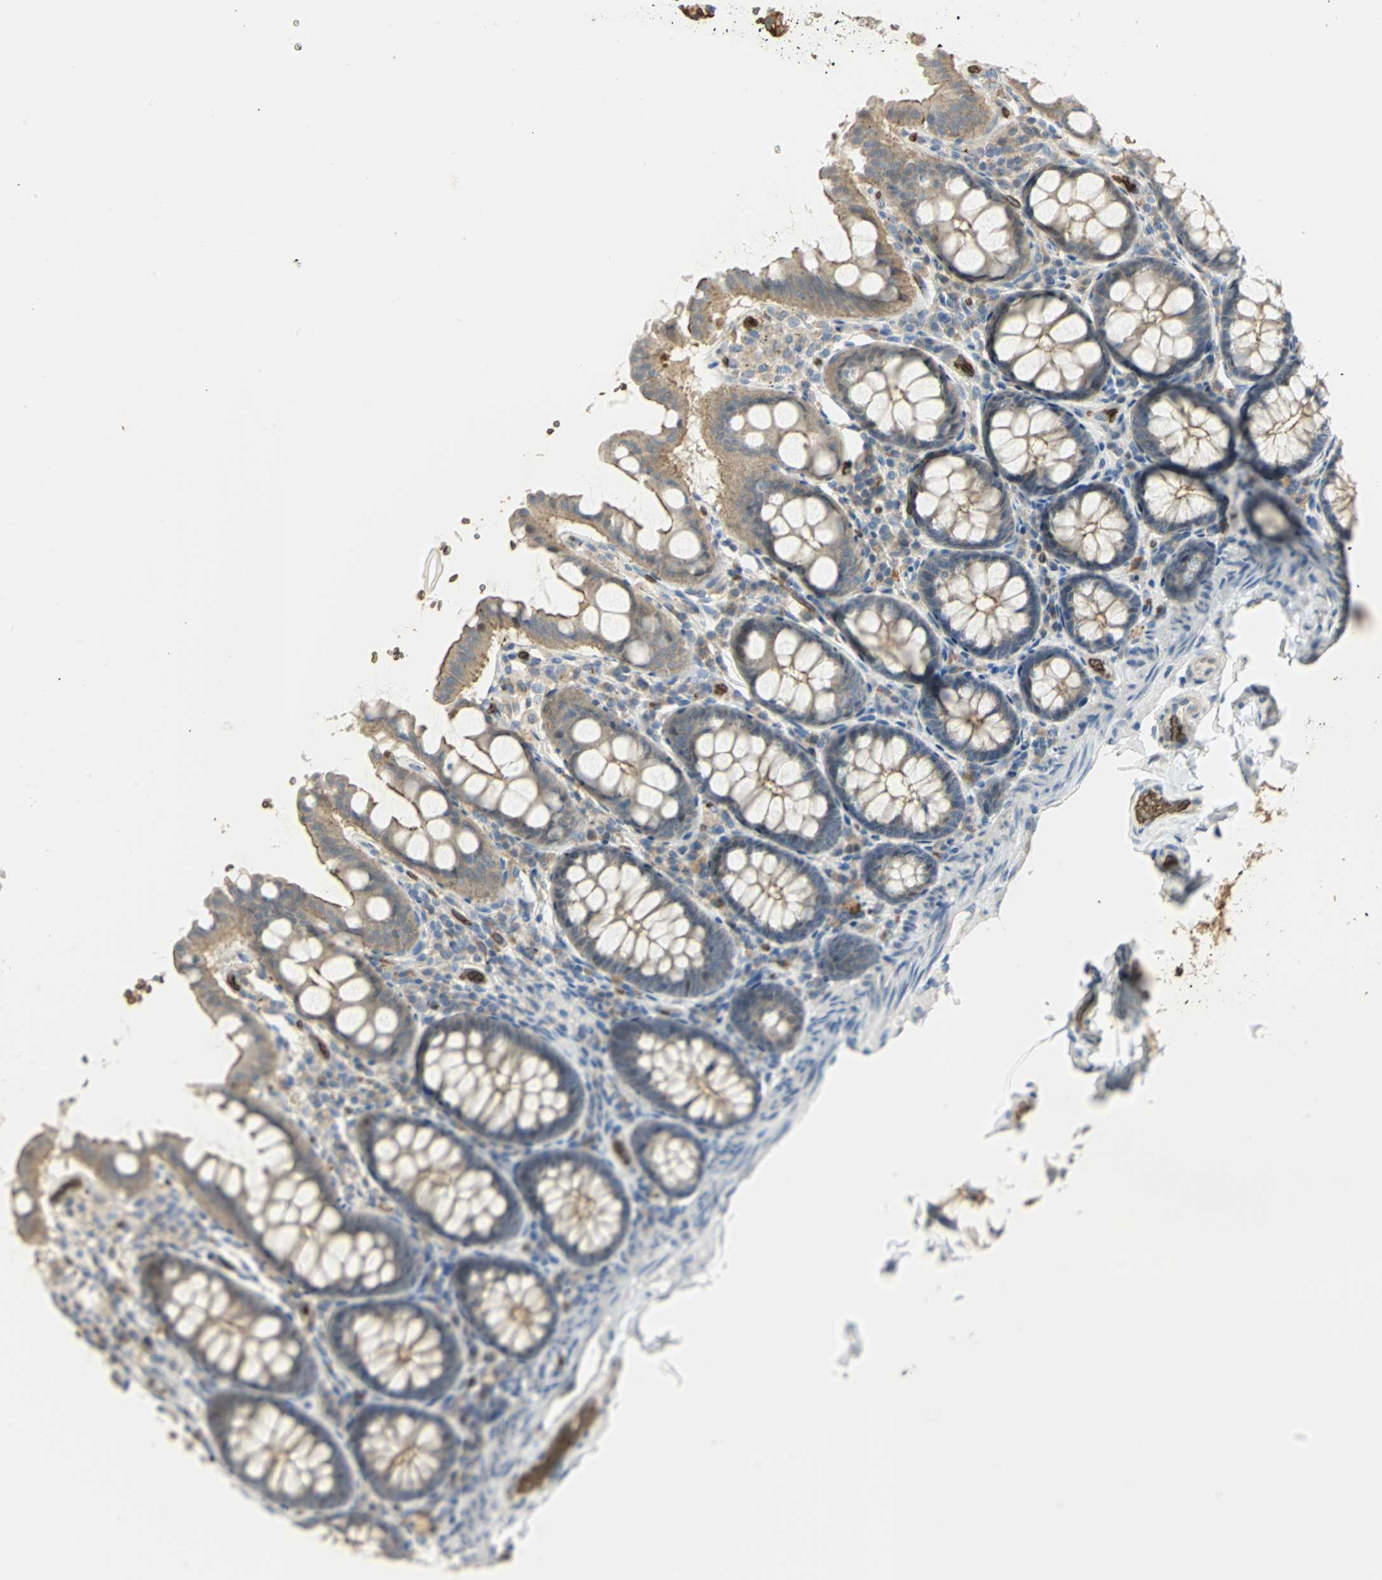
{"staining": {"intensity": "negative", "quantity": "none", "location": "none"}, "tissue": "colon", "cell_type": "Endothelial cells", "image_type": "normal", "snomed": [{"axis": "morphology", "description": "Normal tissue, NOS"}, {"axis": "topography", "description": "Colon"}], "caption": "Colon was stained to show a protein in brown. There is no significant expression in endothelial cells. (Brightfield microscopy of DAB (3,3'-diaminobenzidine) IHC at high magnification).", "gene": "ANK1", "patient": {"sex": "female", "age": 61}}